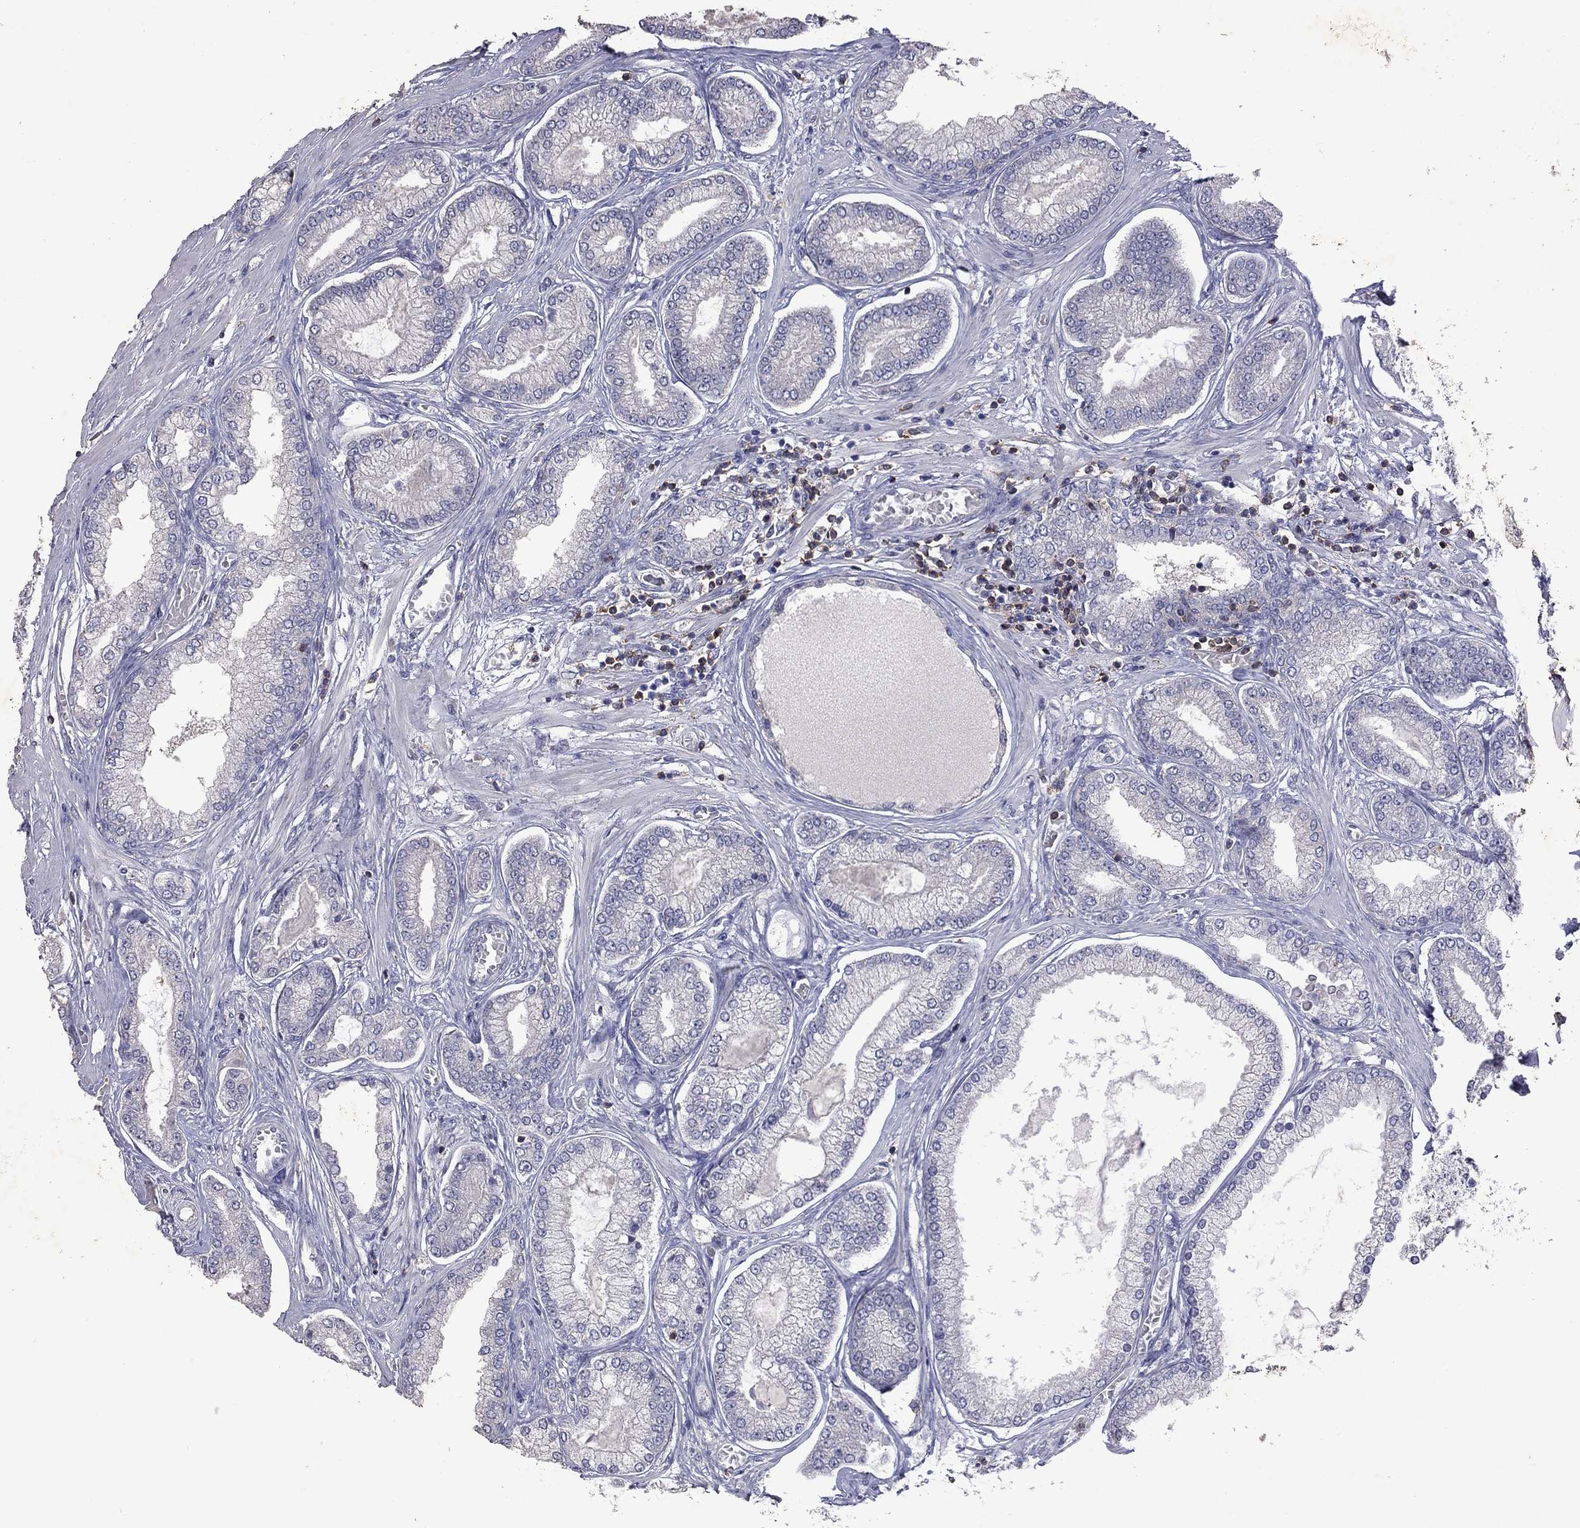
{"staining": {"intensity": "negative", "quantity": "none", "location": "none"}, "tissue": "prostate cancer", "cell_type": "Tumor cells", "image_type": "cancer", "snomed": [{"axis": "morphology", "description": "Adenocarcinoma, Low grade"}, {"axis": "topography", "description": "Prostate"}], "caption": "This is an immunohistochemistry histopathology image of human prostate cancer. There is no positivity in tumor cells.", "gene": "IPCEF1", "patient": {"sex": "male", "age": 57}}